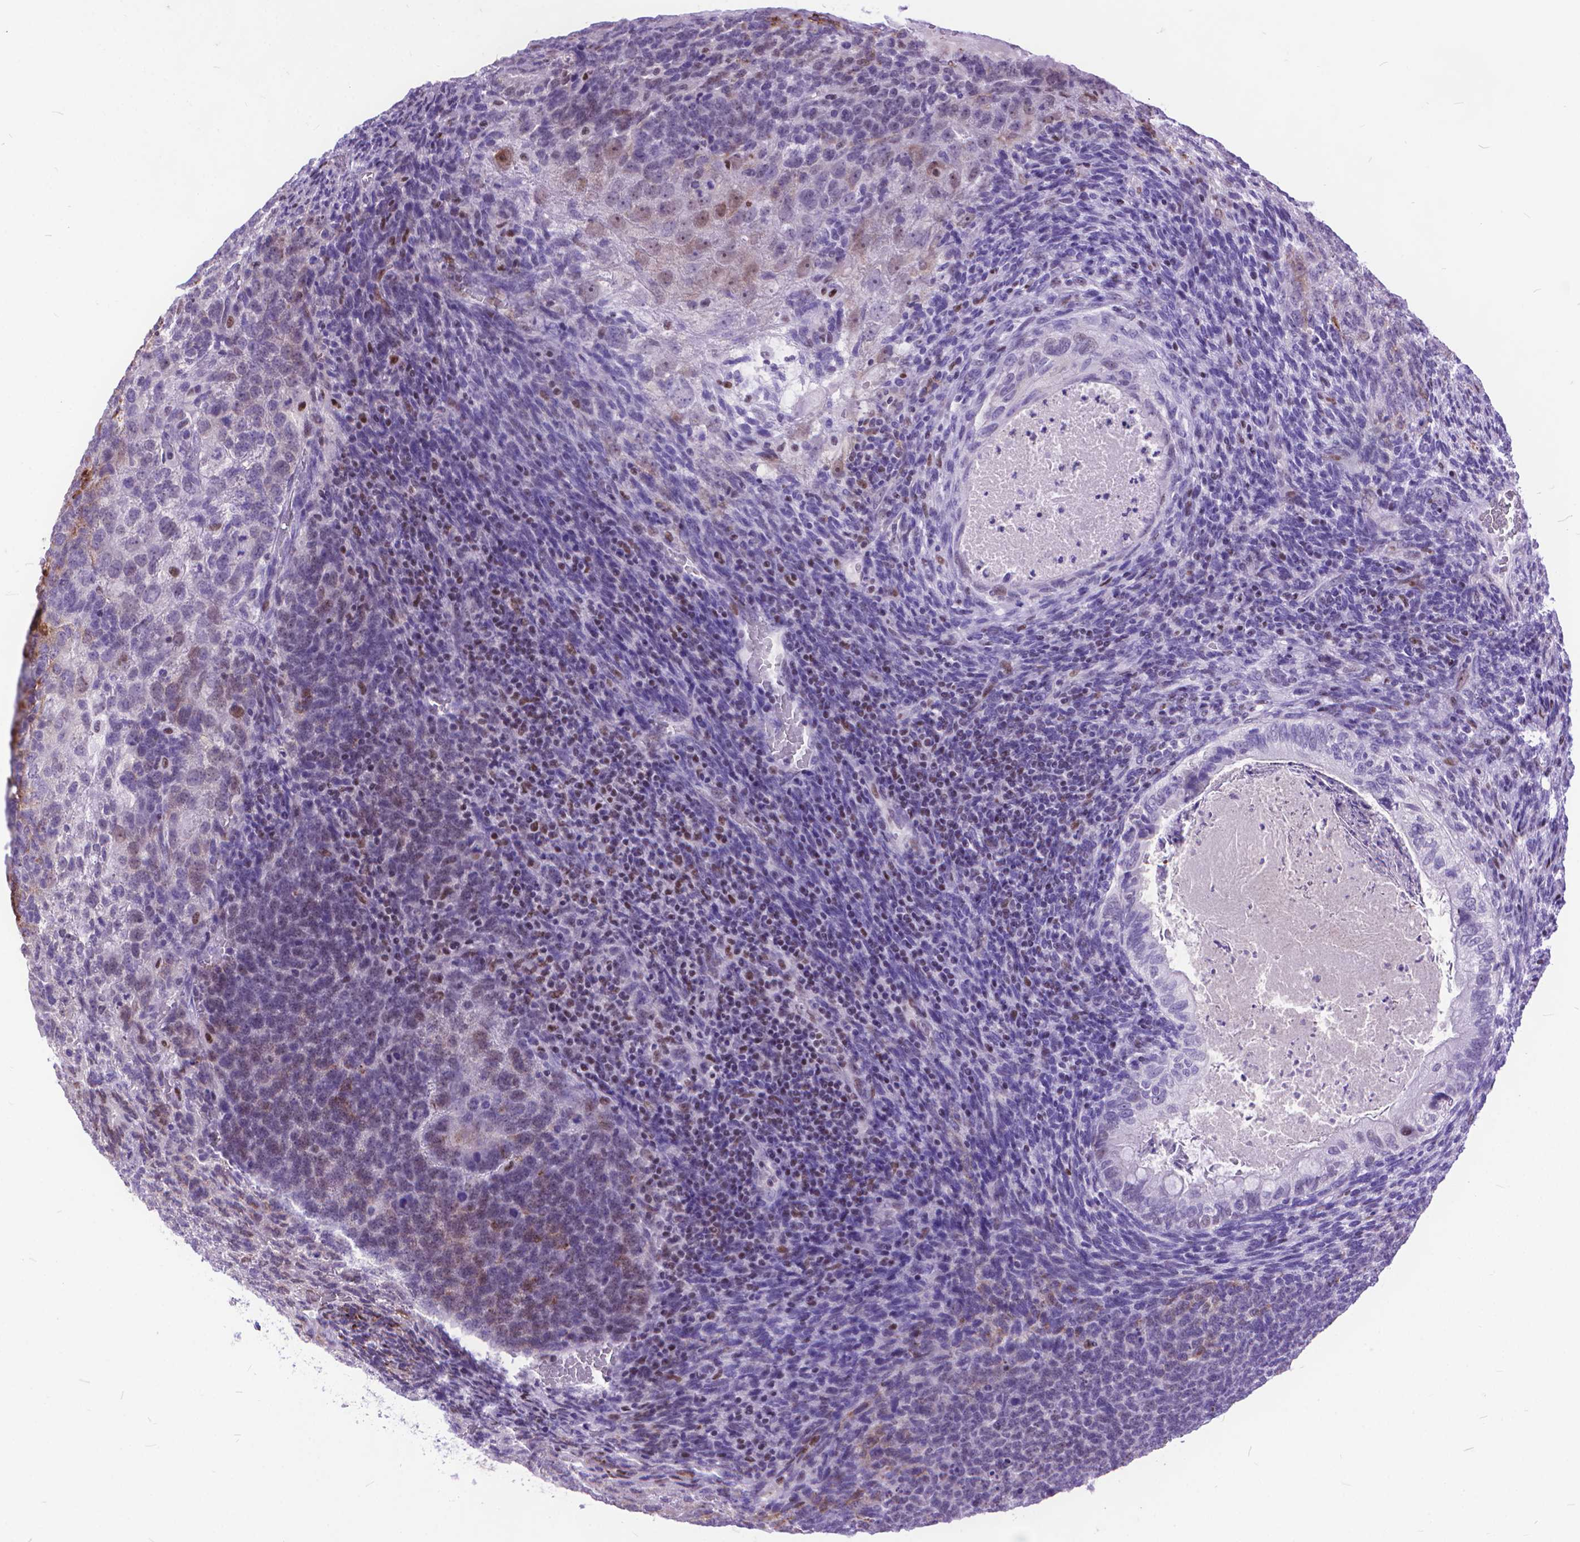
{"staining": {"intensity": "negative", "quantity": "none", "location": "none"}, "tissue": "testis cancer", "cell_type": "Tumor cells", "image_type": "cancer", "snomed": [{"axis": "morphology", "description": "Normal tissue, NOS"}, {"axis": "morphology", "description": "Carcinoma, Embryonal, NOS"}, {"axis": "topography", "description": "Testis"}, {"axis": "topography", "description": "Epididymis"}], "caption": "Testis cancer (embryonal carcinoma) was stained to show a protein in brown. There is no significant positivity in tumor cells. (Brightfield microscopy of DAB immunohistochemistry (IHC) at high magnification).", "gene": "POLE4", "patient": {"sex": "male", "age": 23}}